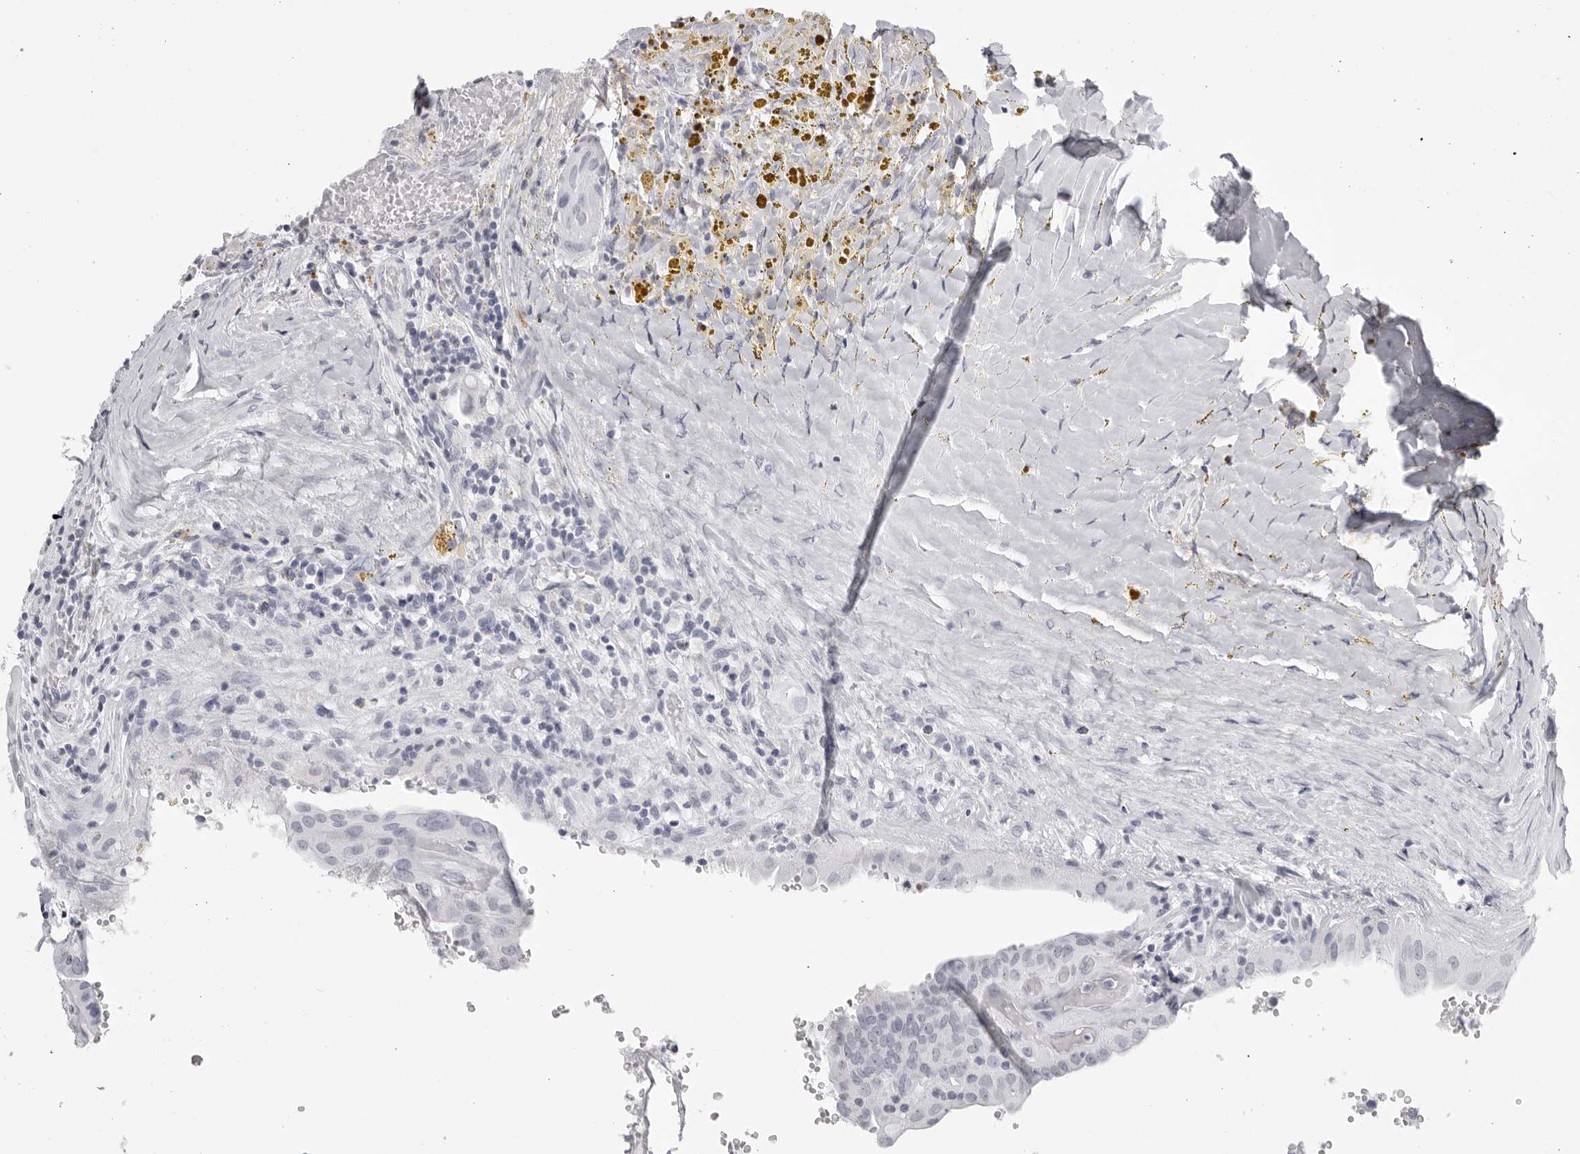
{"staining": {"intensity": "negative", "quantity": "none", "location": "none"}, "tissue": "thyroid cancer", "cell_type": "Tumor cells", "image_type": "cancer", "snomed": [{"axis": "morphology", "description": "Papillary adenocarcinoma, NOS"}, {"axis": "topography", "description": "Thyroid gland"}], "caption": "High magnification brightfield microscopy of thyroid cancer stained with DAB (3,3'-diaminobenzidine) (brown) and counterstained with hematoxylin (blue): tumor cells show no significant positivity.", "gene": "CST1", "patient": {"sex": "male", "age": 77}}